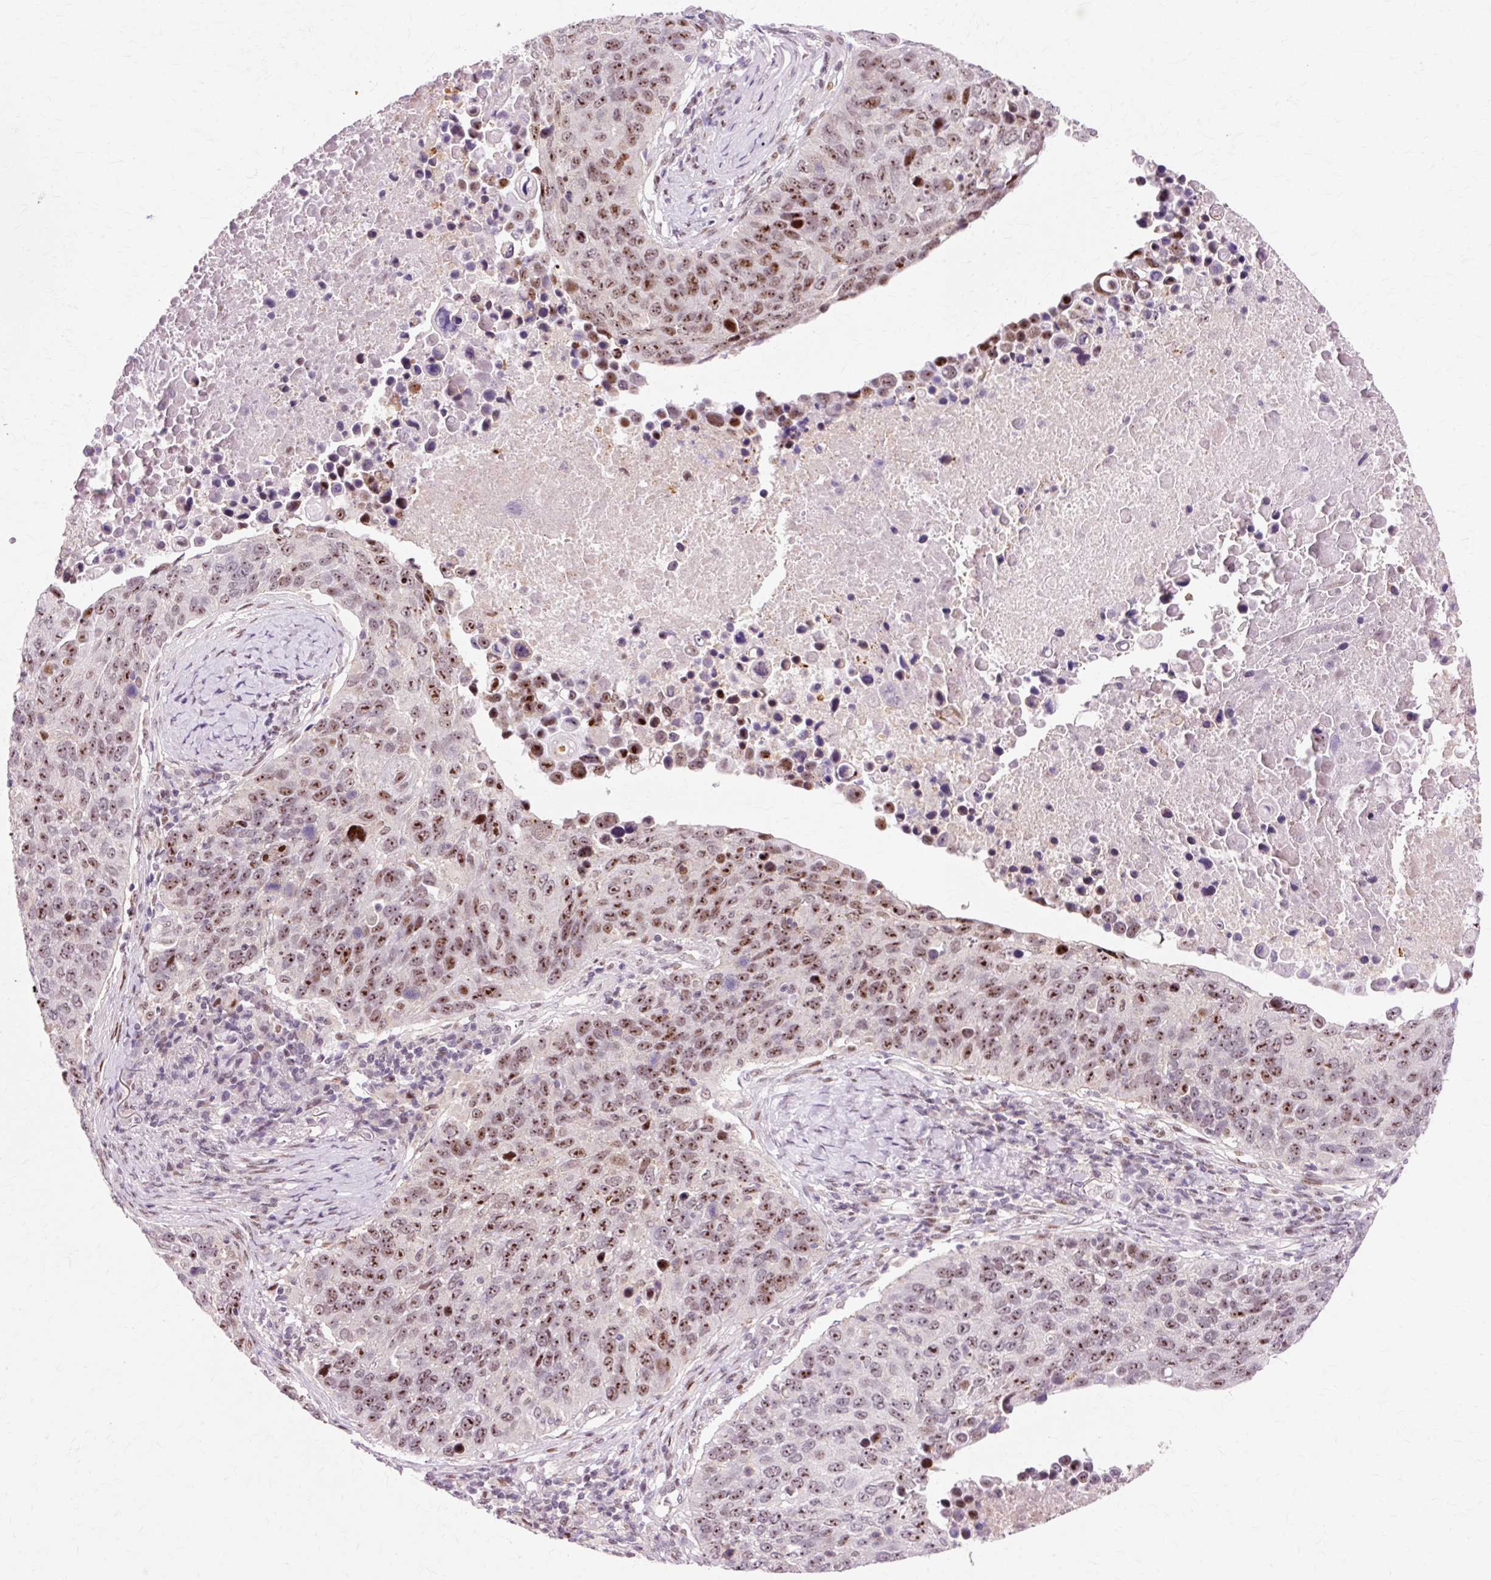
{"staining": {"intensity": "moderate", "quantity": ">75%", "location": "nuclear"}, "tissue": "lung cancer", "cell_type": "Tumor cells", "image_type": "cancer", "snomed": [{"axis": "morphology", "description": "Normal tissue, NOS"}, {"axis": "morphology", "description": "Squamous cell carcinoma, NOS"}, {"axis": "topography", "description": "Lymph node"}, {"axis": "topography", "description": "Lung"}], "caption": "DAB (3,3'-diaminobenzidine) immunohistochemical staining of lung cancer (squamous cell carcinoma) reveals moderate nuclear protein staining in approximately >75% of tumor cells. The protein is shown in brown color, while the nuclei are stained blue.", "gene": "MACROD2", "patient": {"sex": "male", "age": 66}}